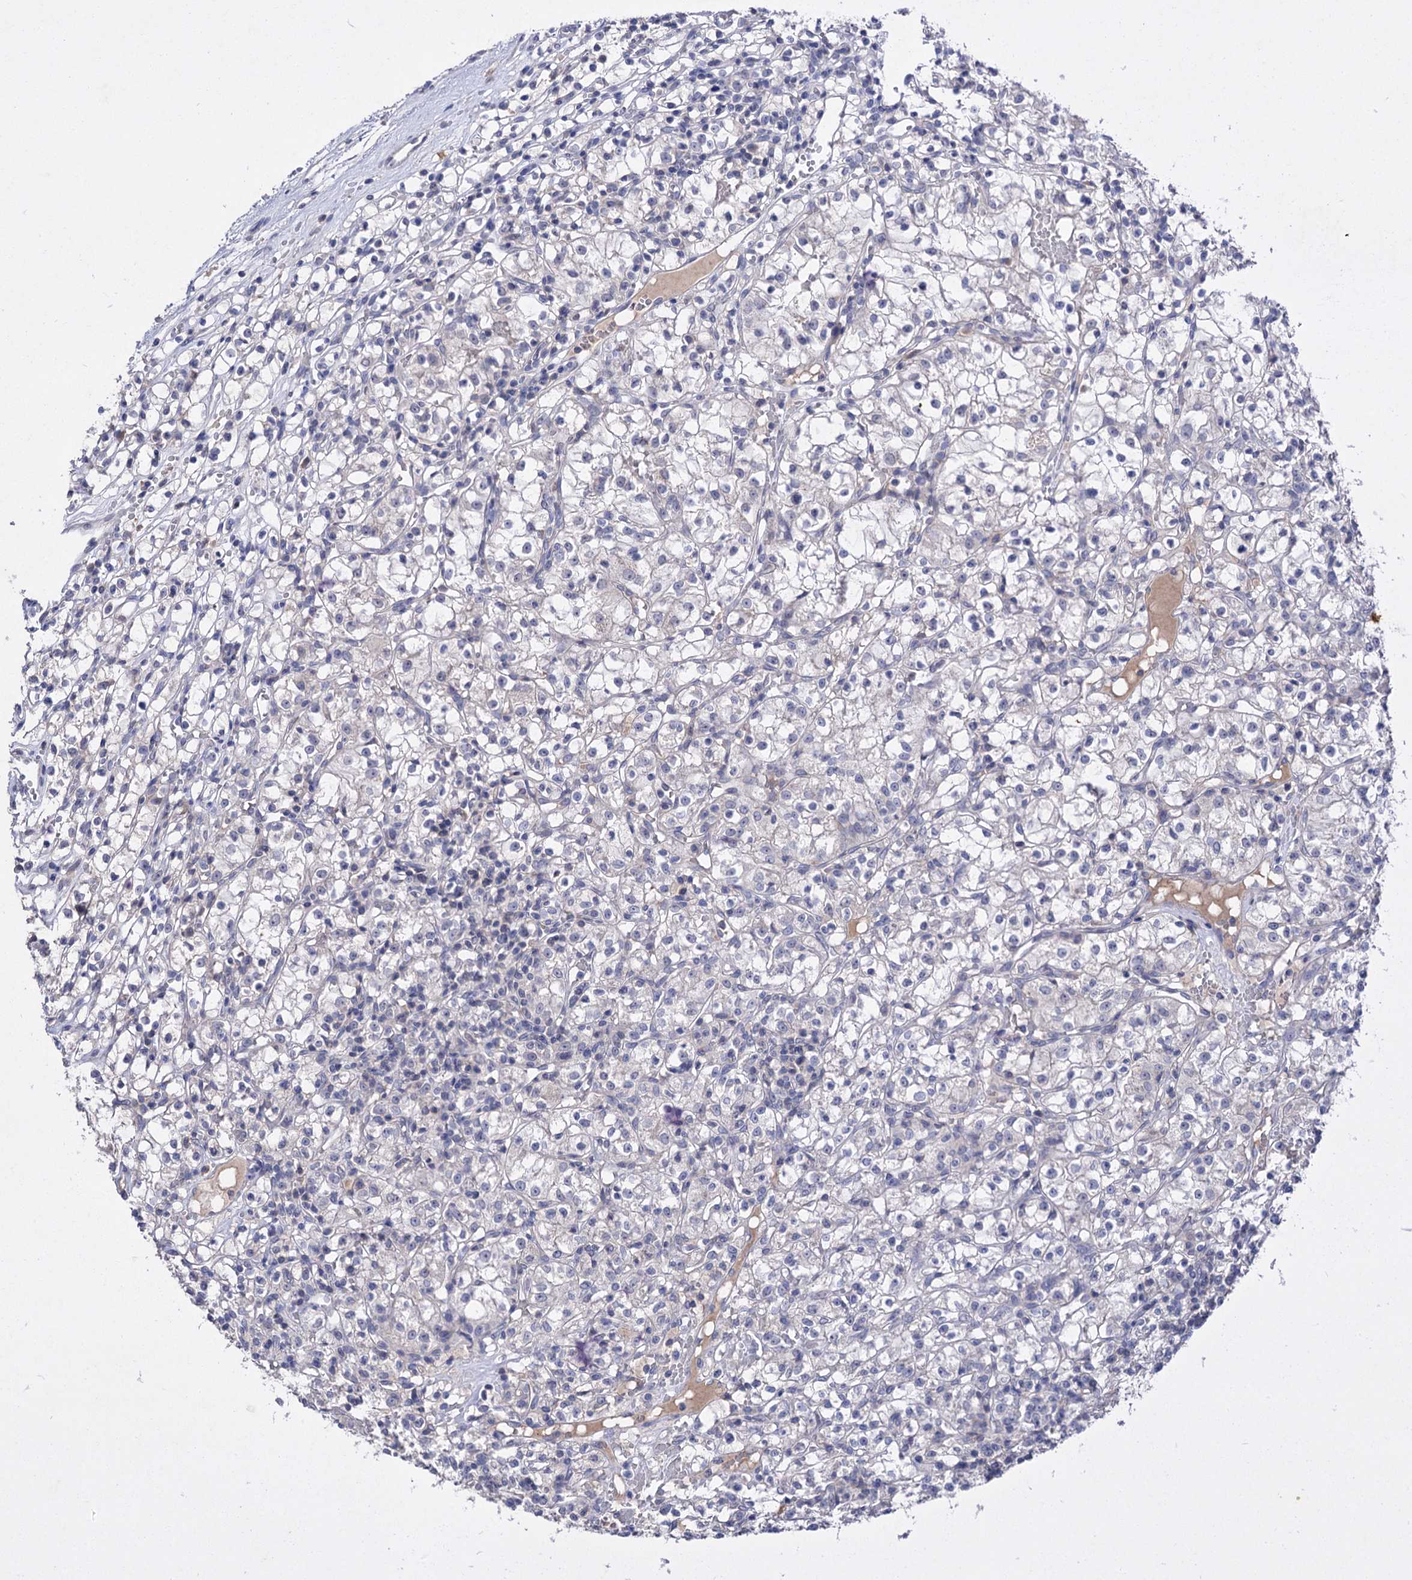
{"staining": {"intensity": "negative", "quantity": "none", "location": "none"}, "tissue": "renal cancer", "cell_type": "Tumor cells", "image_type": "cancer", "snomed": [{"axis": "morphology", "description": "Adenocarcinoma, NOS"}, {"axis": "topography", "description": "Kidney"}], "caption": "An IHC histopathology image of renal cancer (adenocarcinoma) is shown. There is no staining in tumor cells of renal cancer (adenocarcinoma). (Immunohistochemistry, brightfield microscopy, high magnification).", "gene": "ATP4A", "patient": {"sex": "female", "age": 59}}